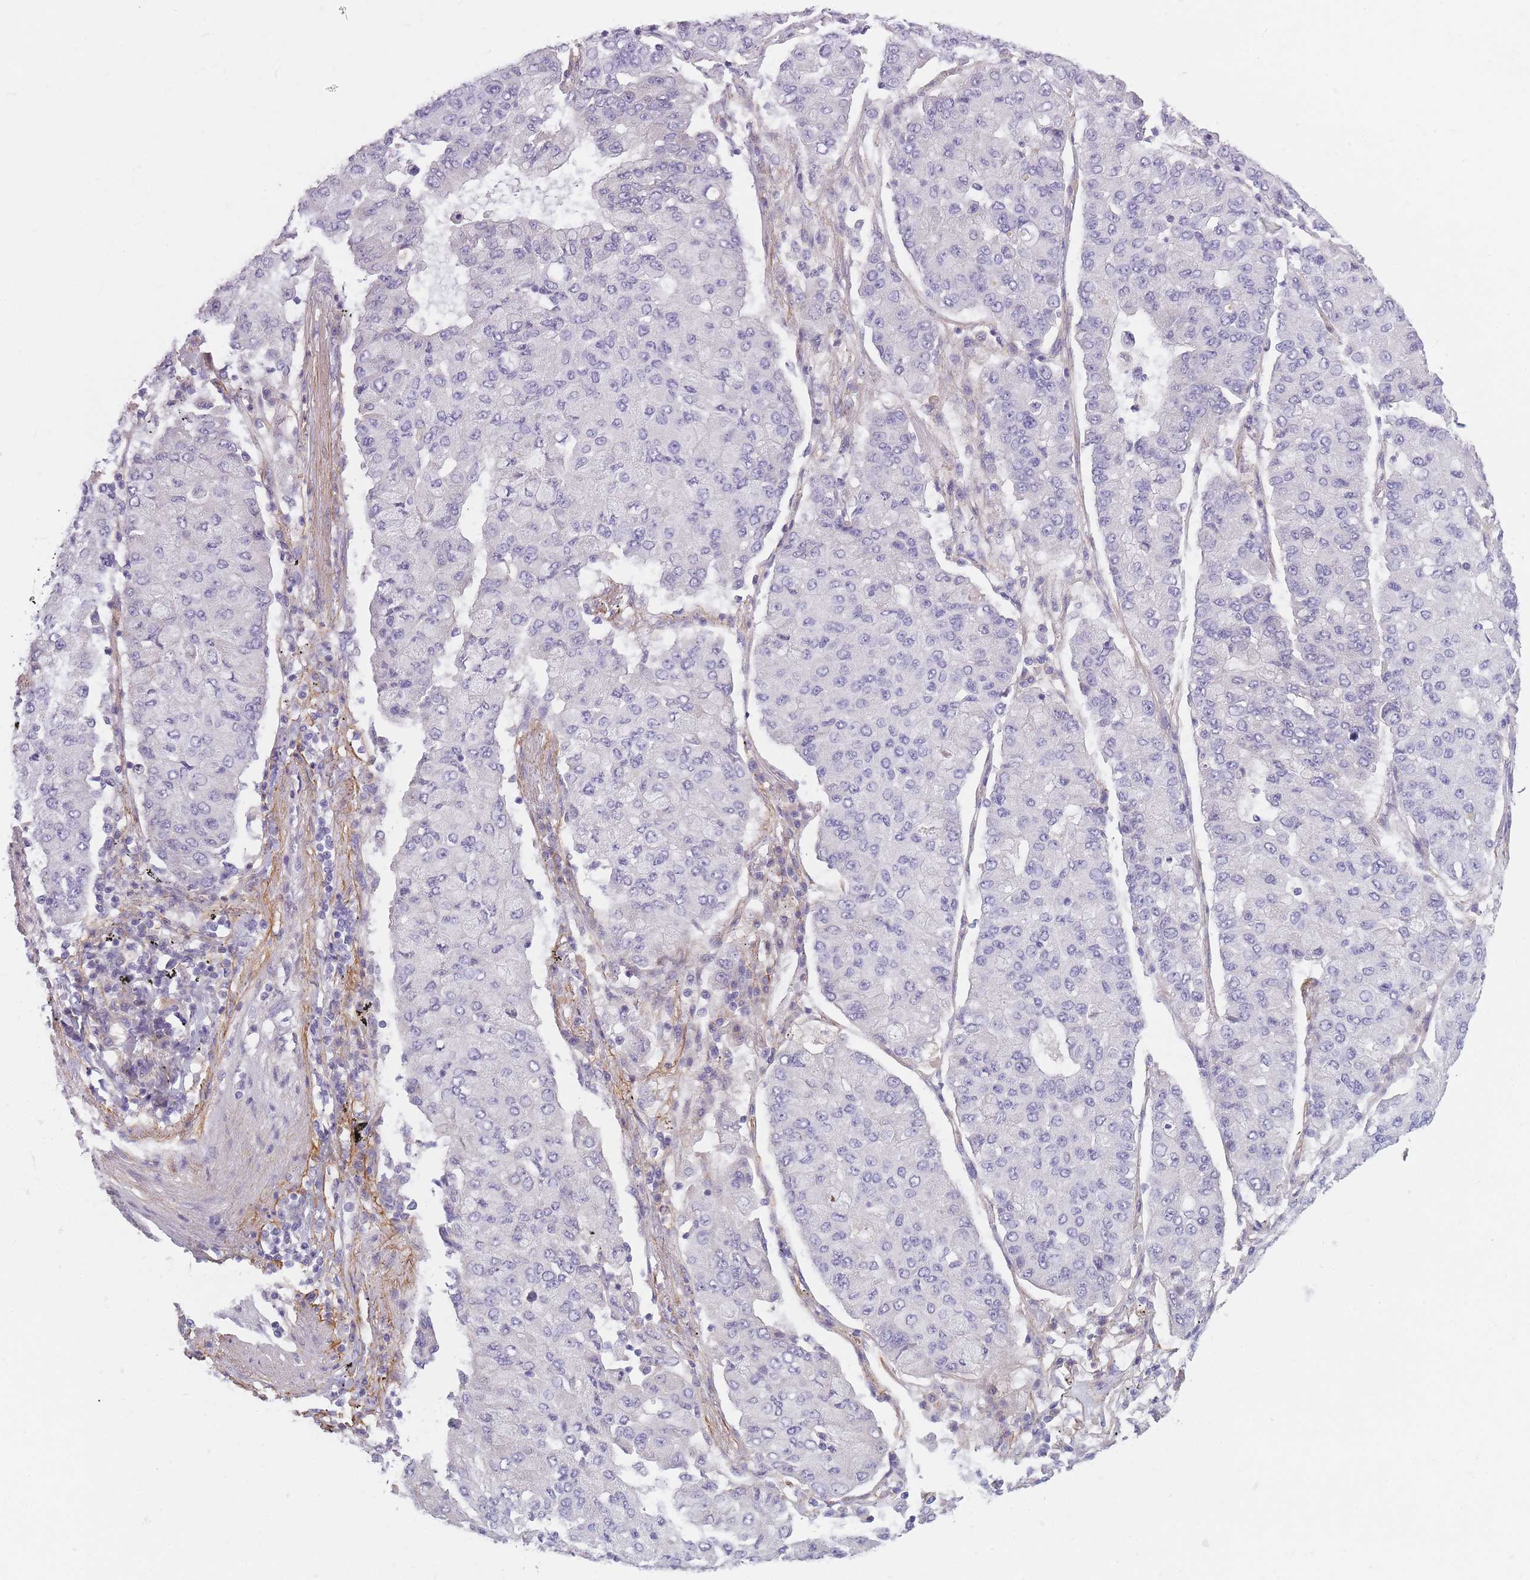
{"staining": {"intensity": "negative", "quantity": "none", "location": "none"}, "tissue": "lung cancer", "cell_type": "Tumor cells", "image_type": "cancer", "snomed": [{"axis": "morphology", "description": "Squamous cell carcinoma, NOS"}, {"axis": "topography", "description": "Lung"}], "caption": "A histopathology image of lung cancer (squamous cell carcinoma) stained for a protein exhibits no brown staining in tumor cells. (DAB (3,3'-diaminobenzidine) IHC with hematoxylin counter stain).", "gene": "AP3M2", "patient": {"sex": "male", "age": 74}}